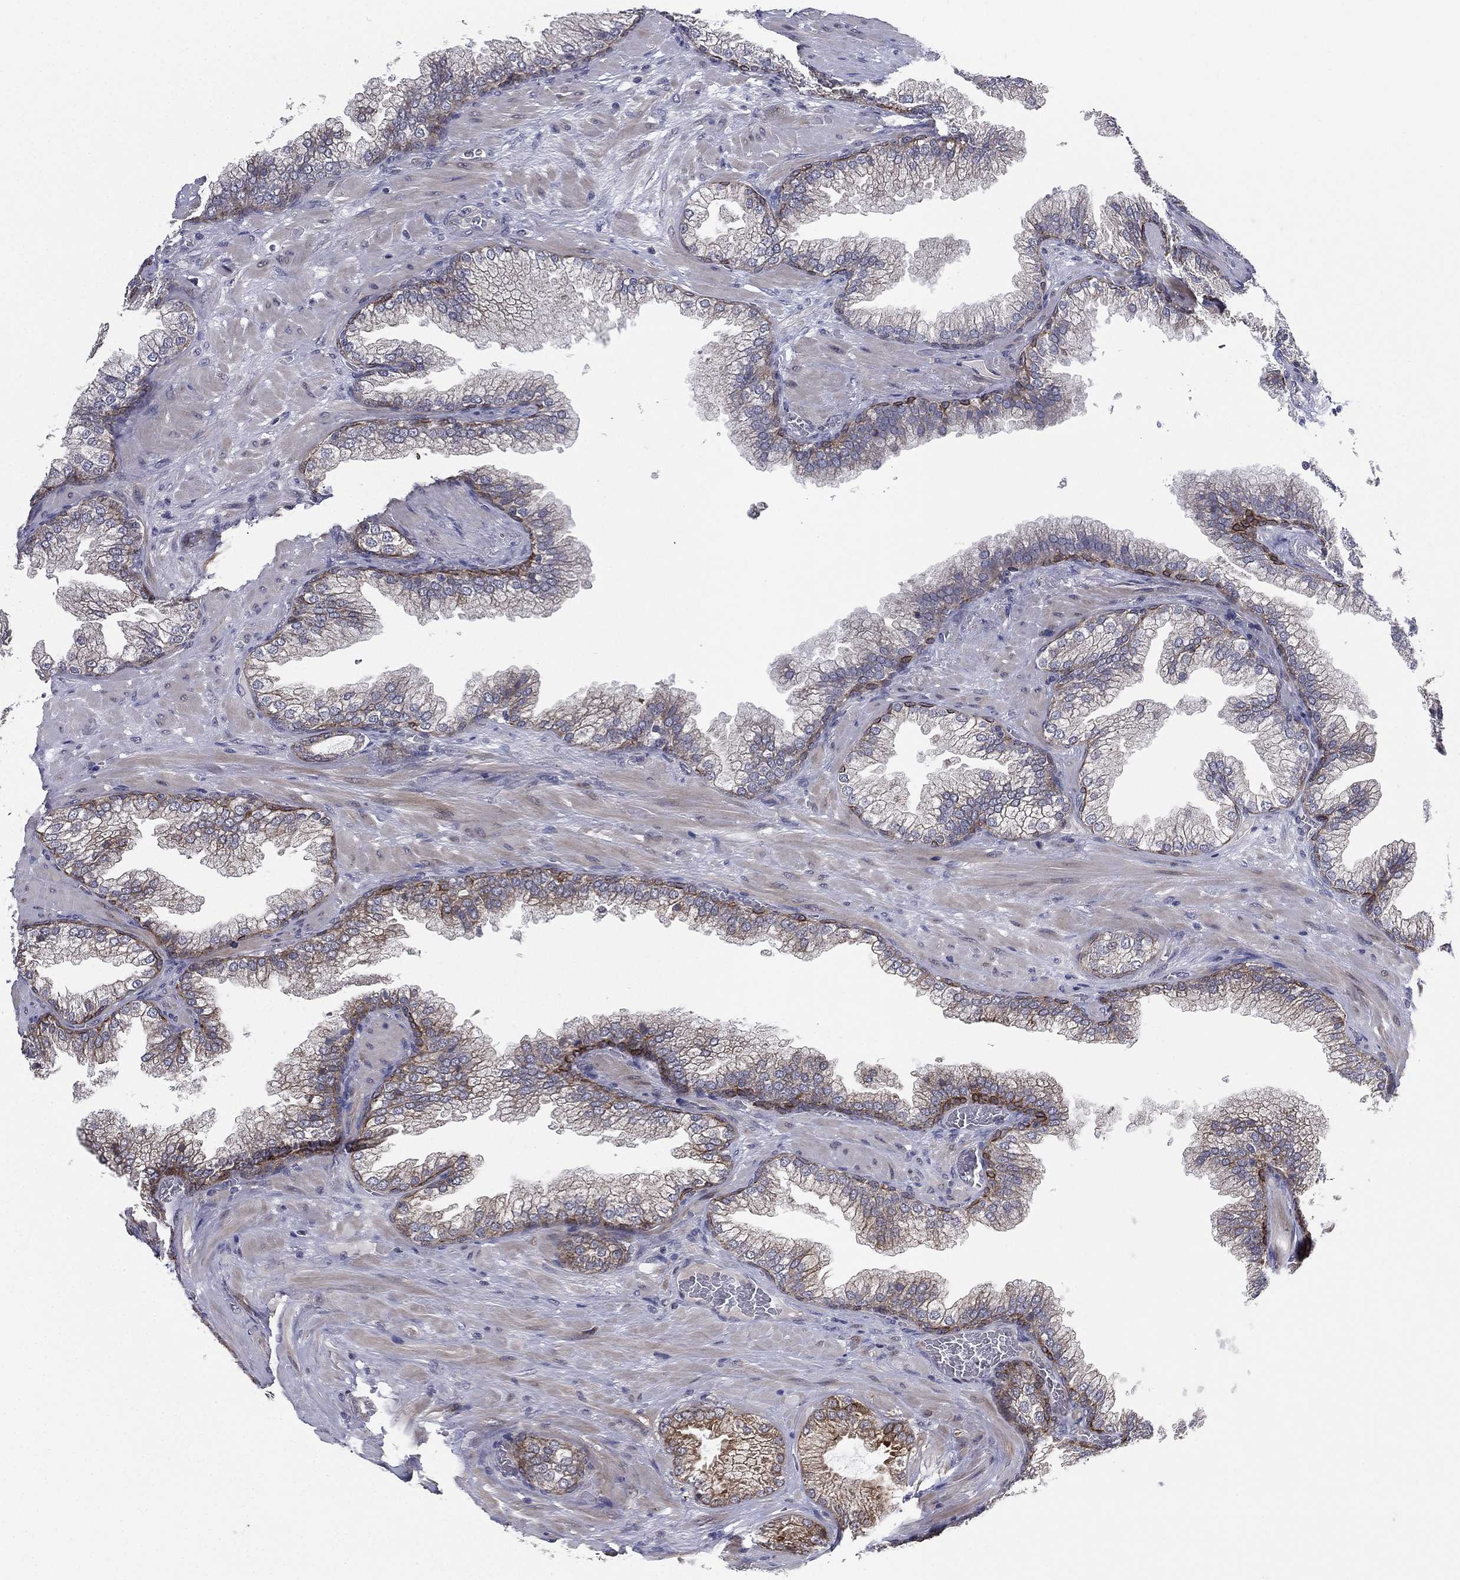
{"staining": {"intensity": "weak", "quantity": "<25%", "location": "cytoplasmic/membranous"}, "tissue": "prostate cancer", "cell_type": "Tumor cells", "image_type": "cancer", "snomed": [{"axis": "morphology", "description": "Adenocarcinoma, Low grade"}, {"axis": "topography", "description": "Prostate"}], "caption": "This is a image of immunohistochemistry staining of prostate cancer (low-grade adenocarcinoma), which shows no positivity in tumor cells. The staining is performed using DAB (3,3'-diaminobenzidine) brown chromogen with nuclei counter-stained in using hematoxylin.", "gene": "KAT14", "patient": {"sex": "male", "age": 57}}